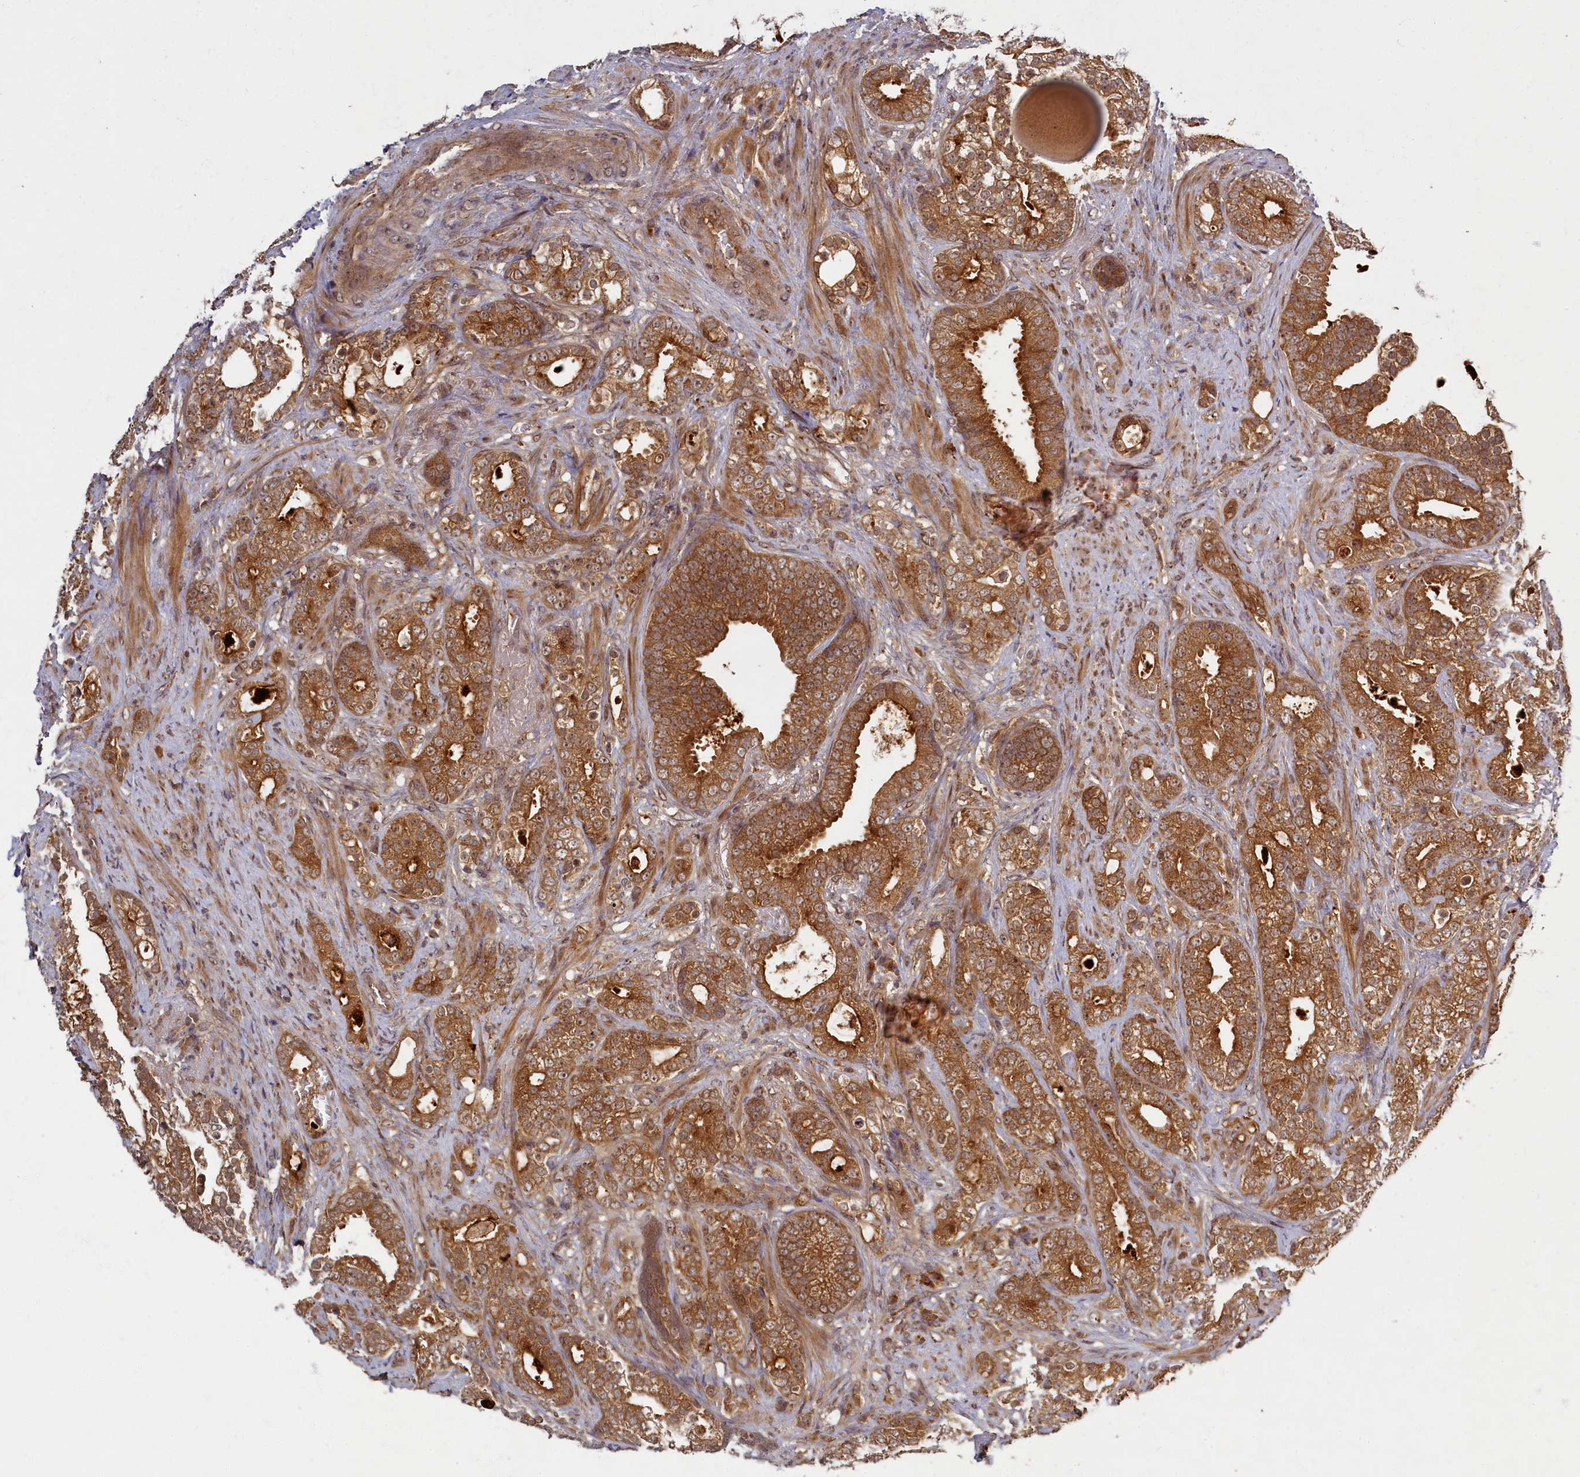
{"staining": {"intensity": "moderate", "quantity": ">75%", "location": "cytoplasmic/membranous"}, "tissue": "prostate cancer", "cell_type": "Tumor cells", "image_type": "cancer", "snomed": [{"axis": "morphology", "description": "Adenocarcinoma, High grade"}, {"axis": "topography", "description": "Prostate and seminal vesicle, NOS"}], "caption": "The micrograph reveals staining of prostate cancer, revealing moderate cytoplasmic/membranous protein positivity (brown color) within tumor cells.", "gene": "BICD1", "patient": {"sex": "male", "age": 67}}